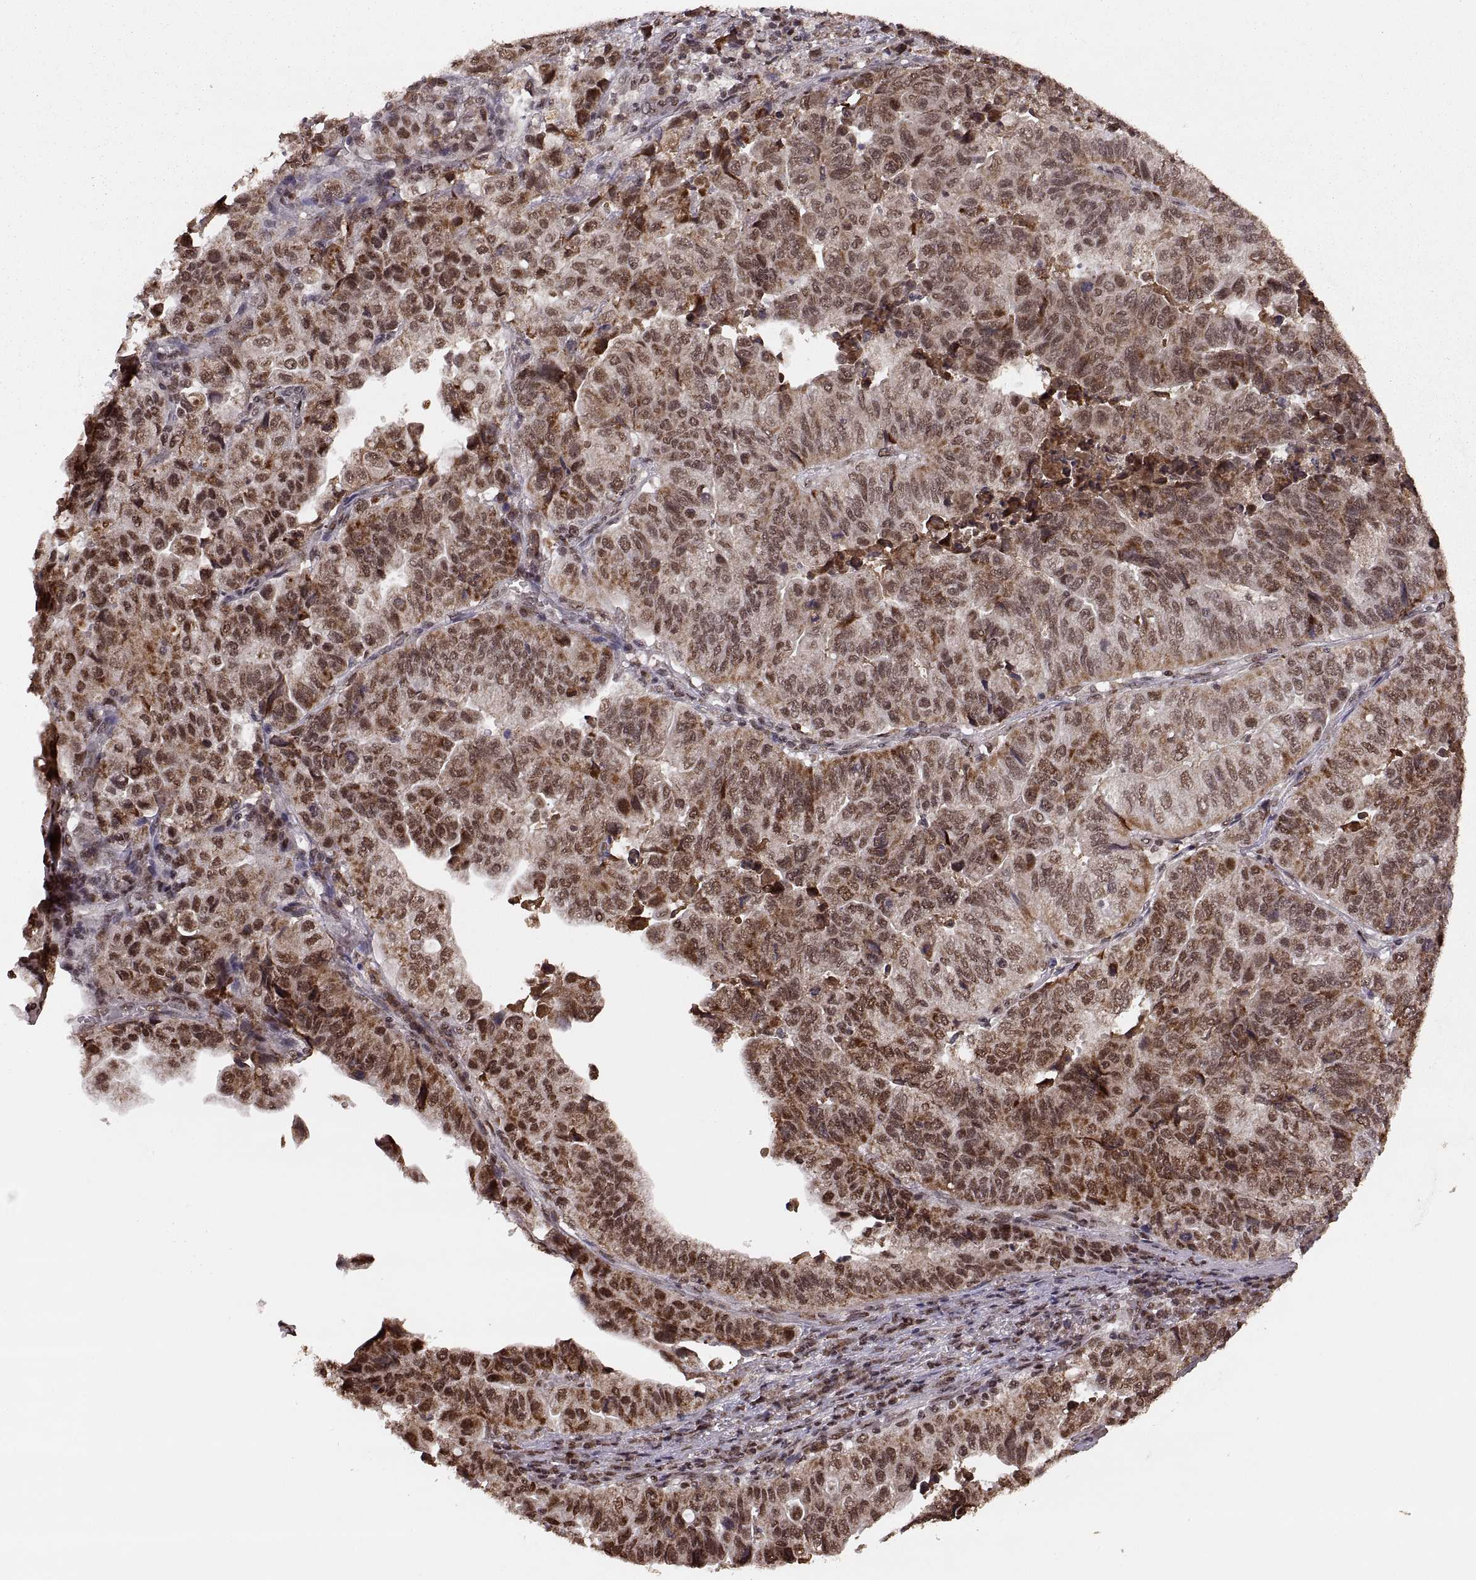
{"staining": {"intensity": "moderate", "quantity": "25%-75%", "location": "cytoplasmic/membranous,nuclear"}, "tissue": "stomach cancer", "cell_type": "Tumor cells", "image_type": "cancer", "snomed": [{"axis": "morphology", "description": "Adenocarcinoma, NOS"}, {"axis": "topography", "description": "Stomach, upper"}], "caption": "DAB (3,3'-diaminobenzidine) immunohistochemical staining of adenocarcinoma (stomach) exhibits moderate cytoplasmic/membranous and nuclear protein expression in approximately 25%-75% of tumor cells.", "gene": "RFT1", "patient": {"sex": "female", "age": 67}}